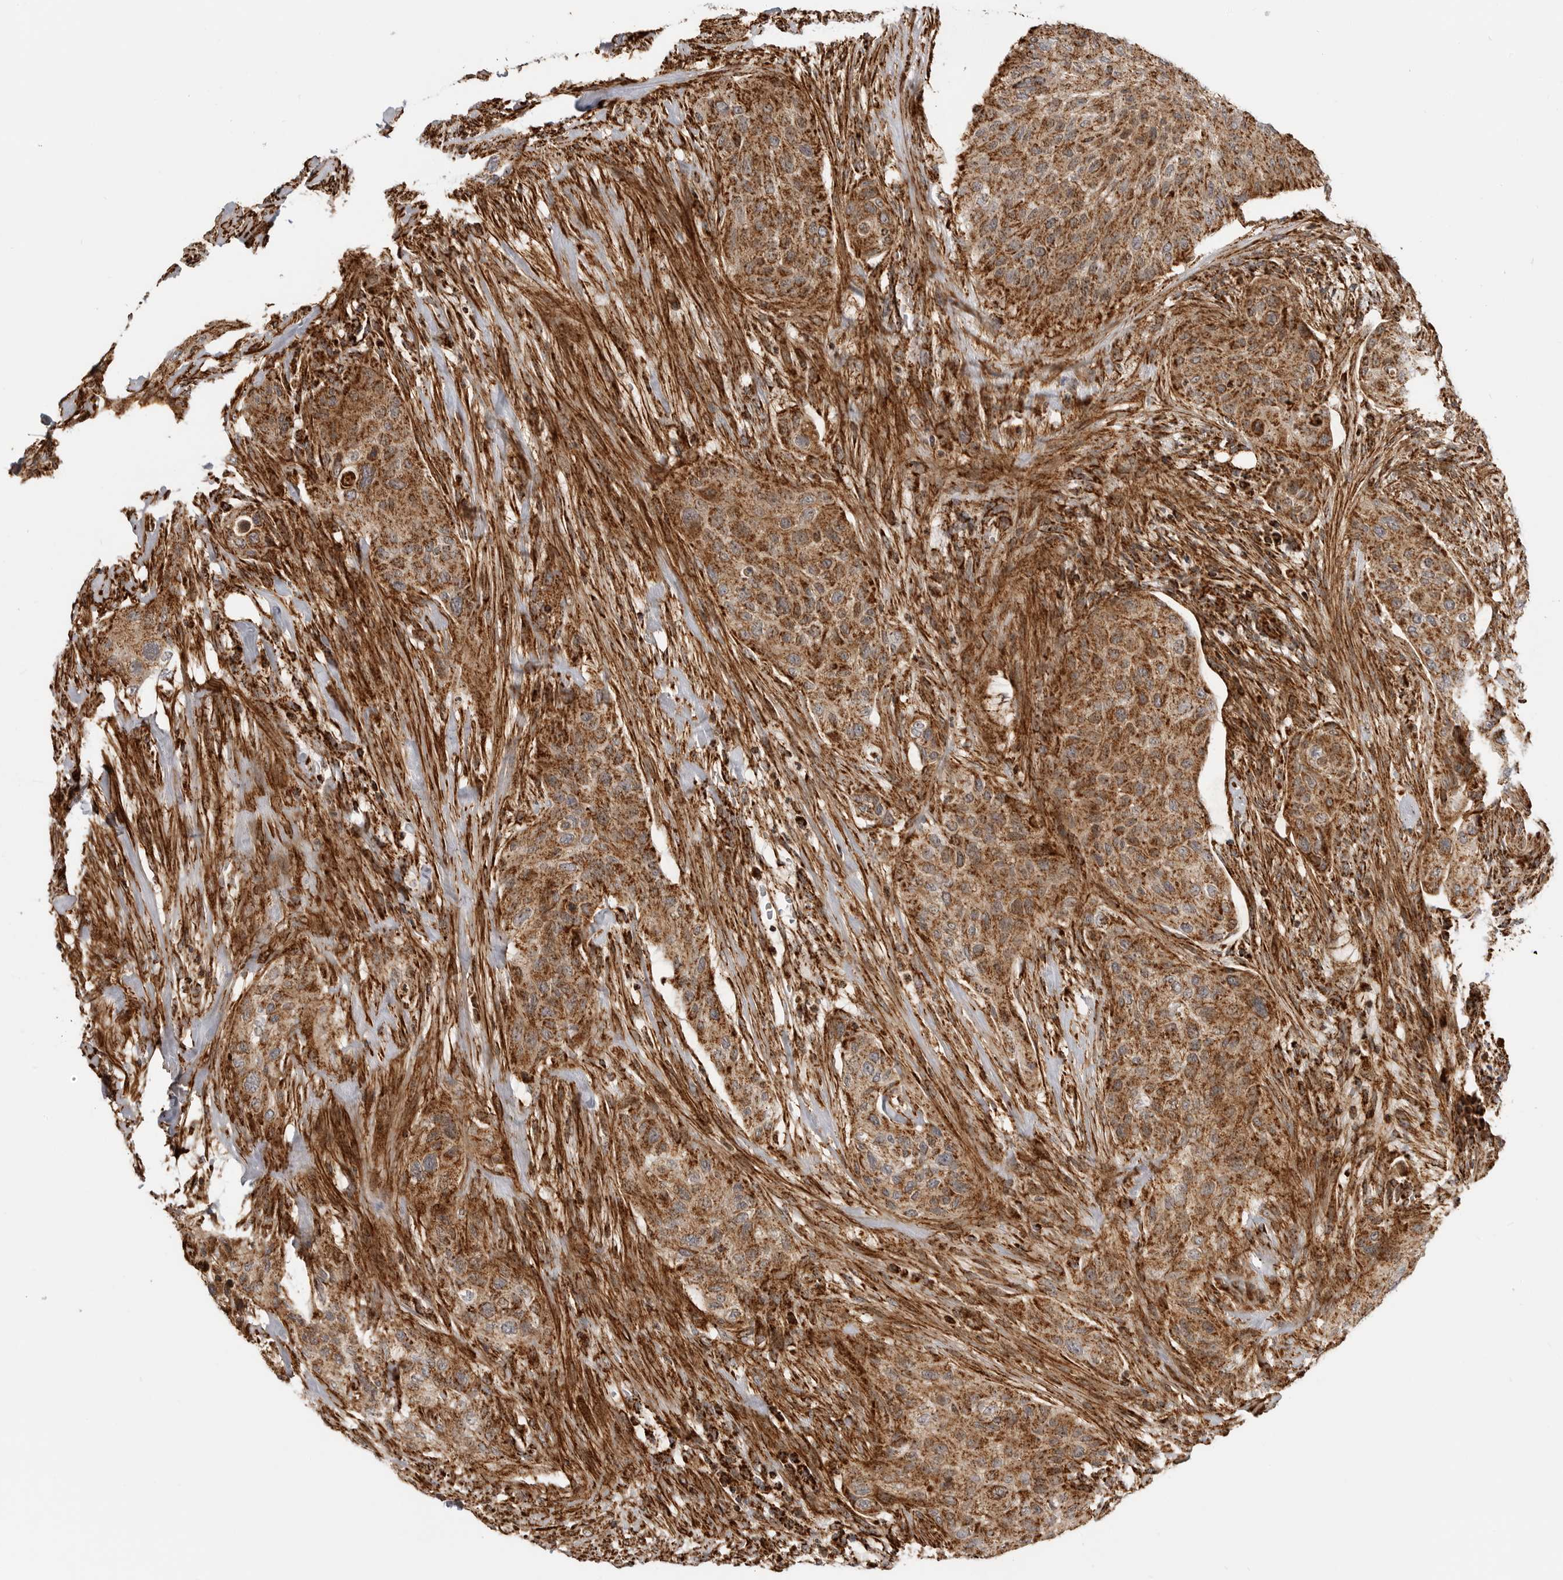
{"staining": {"intensity": "strong", "quantity": ">75%", "location": "cytoplasmic/membranous"}, "tissue": "urothelial cancer", "cell_type": "Tumor cells", "image_type": "cancer", "snomed": [{"axis": "morphology", "description": "Urothelial carcinoma, High grade"}, {"axis": "topography", "description": "Urinary bladder"}], "caption": "Urothelial cancer tissue reveals strong cytoplasmic/membranous expression in approximately >75% of tumor cells (Stains: DAB in brown, nuclei in blue, Microscopy: brightfield microscopy at high magnification).", "gene": "BMP2K", "patient": {"sex": "male", "age": 35}}